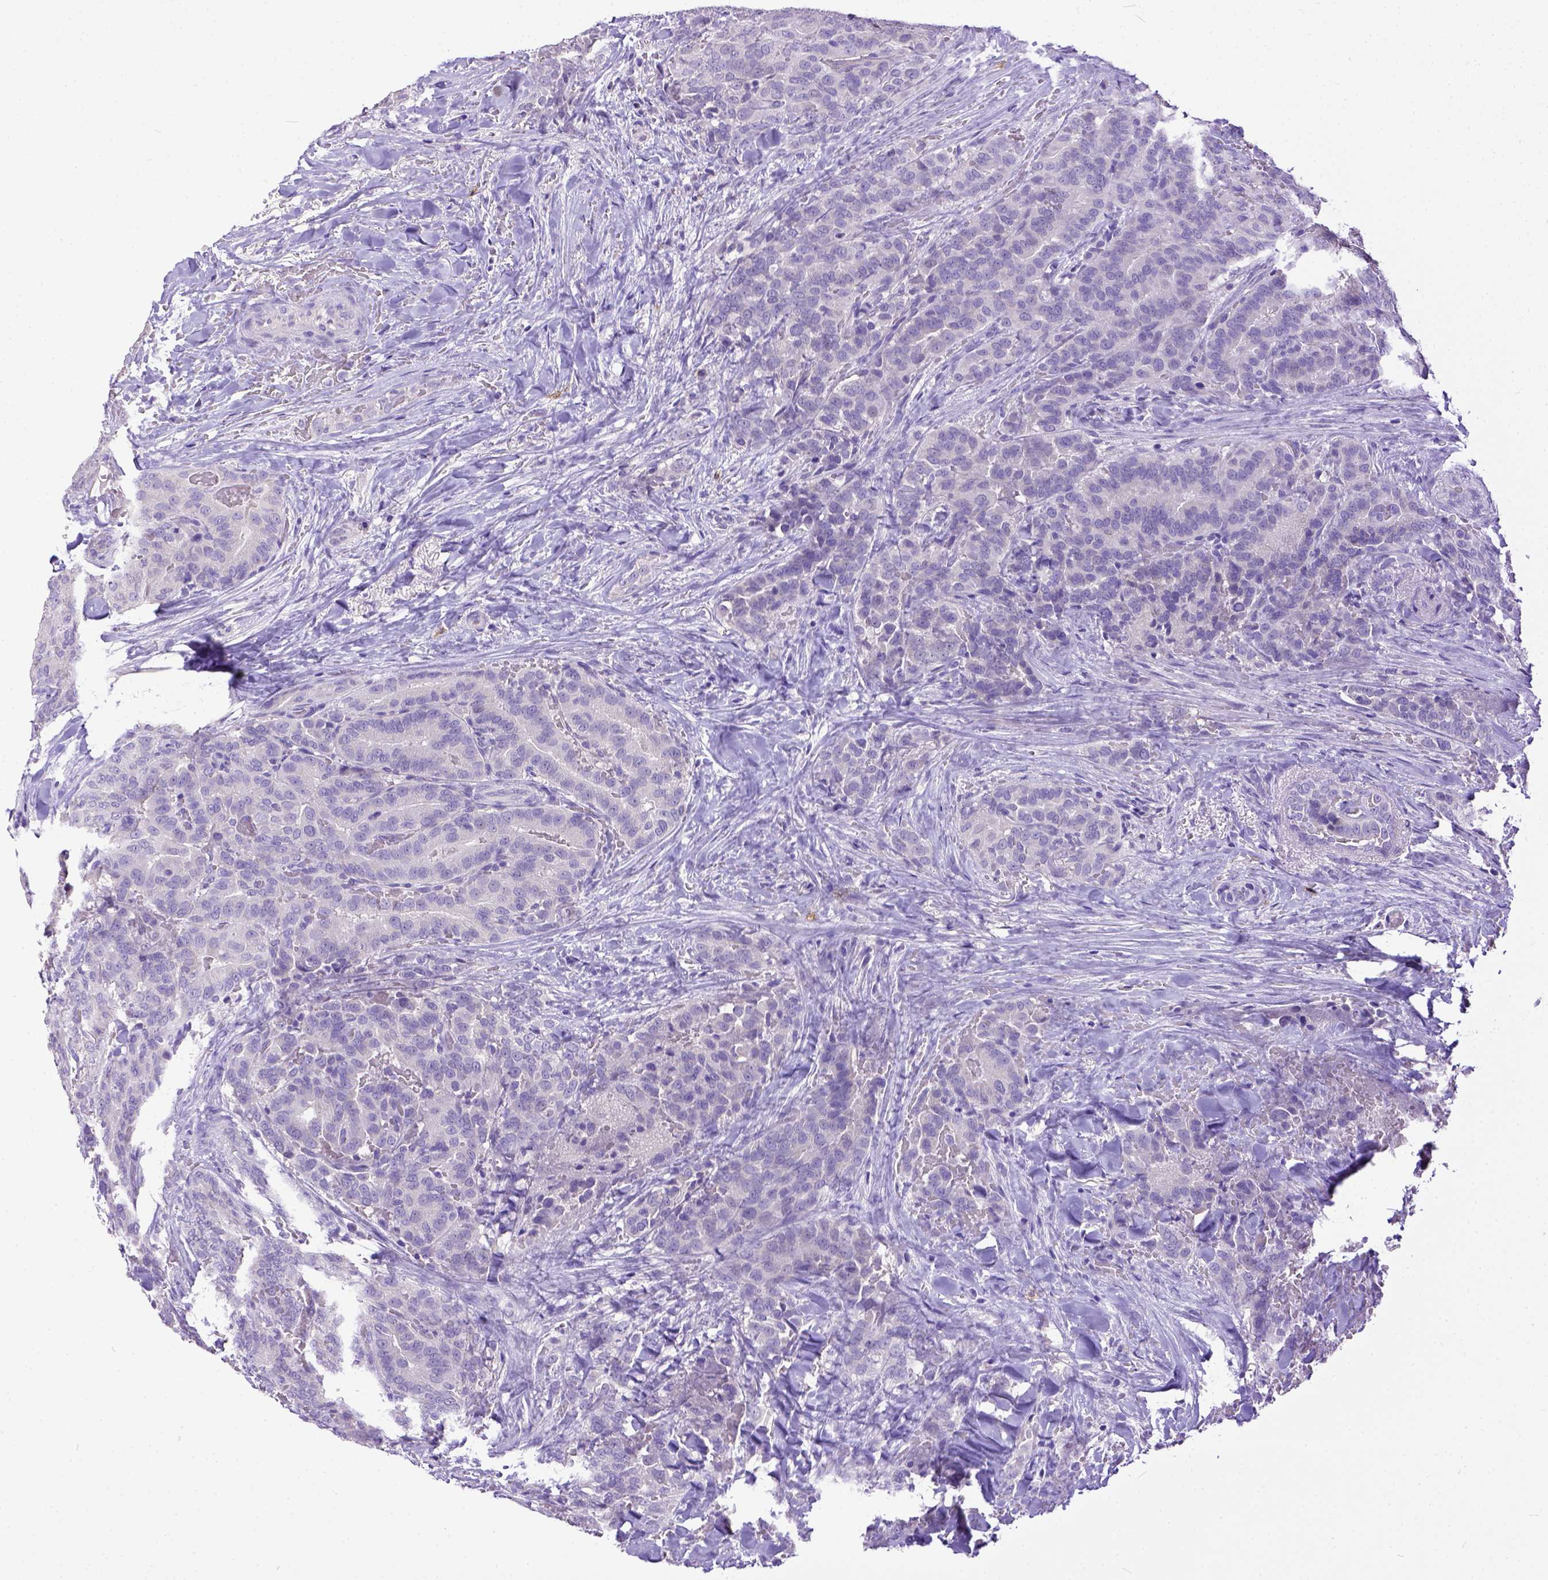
{"staining": {"intensity": "negative", "quantity": "none", "location": "none"}, "tissue": "thyroid cancer", "cell_type": "Tumor cells", "image_type": "cancer", "snomed": [{"axis": "morphology", "description": "Papillary adenocarcinoma, NOS"}, {"axis": "topography", "description": "Thyroid gland"}], "caption": "A histopathology image of papillary adenocarcinoma (thyroid) stained for a protein exhibits no brown staining in tumor cells.", "gene": "KIT", "patient": {"sex": "male", "age": 61}}